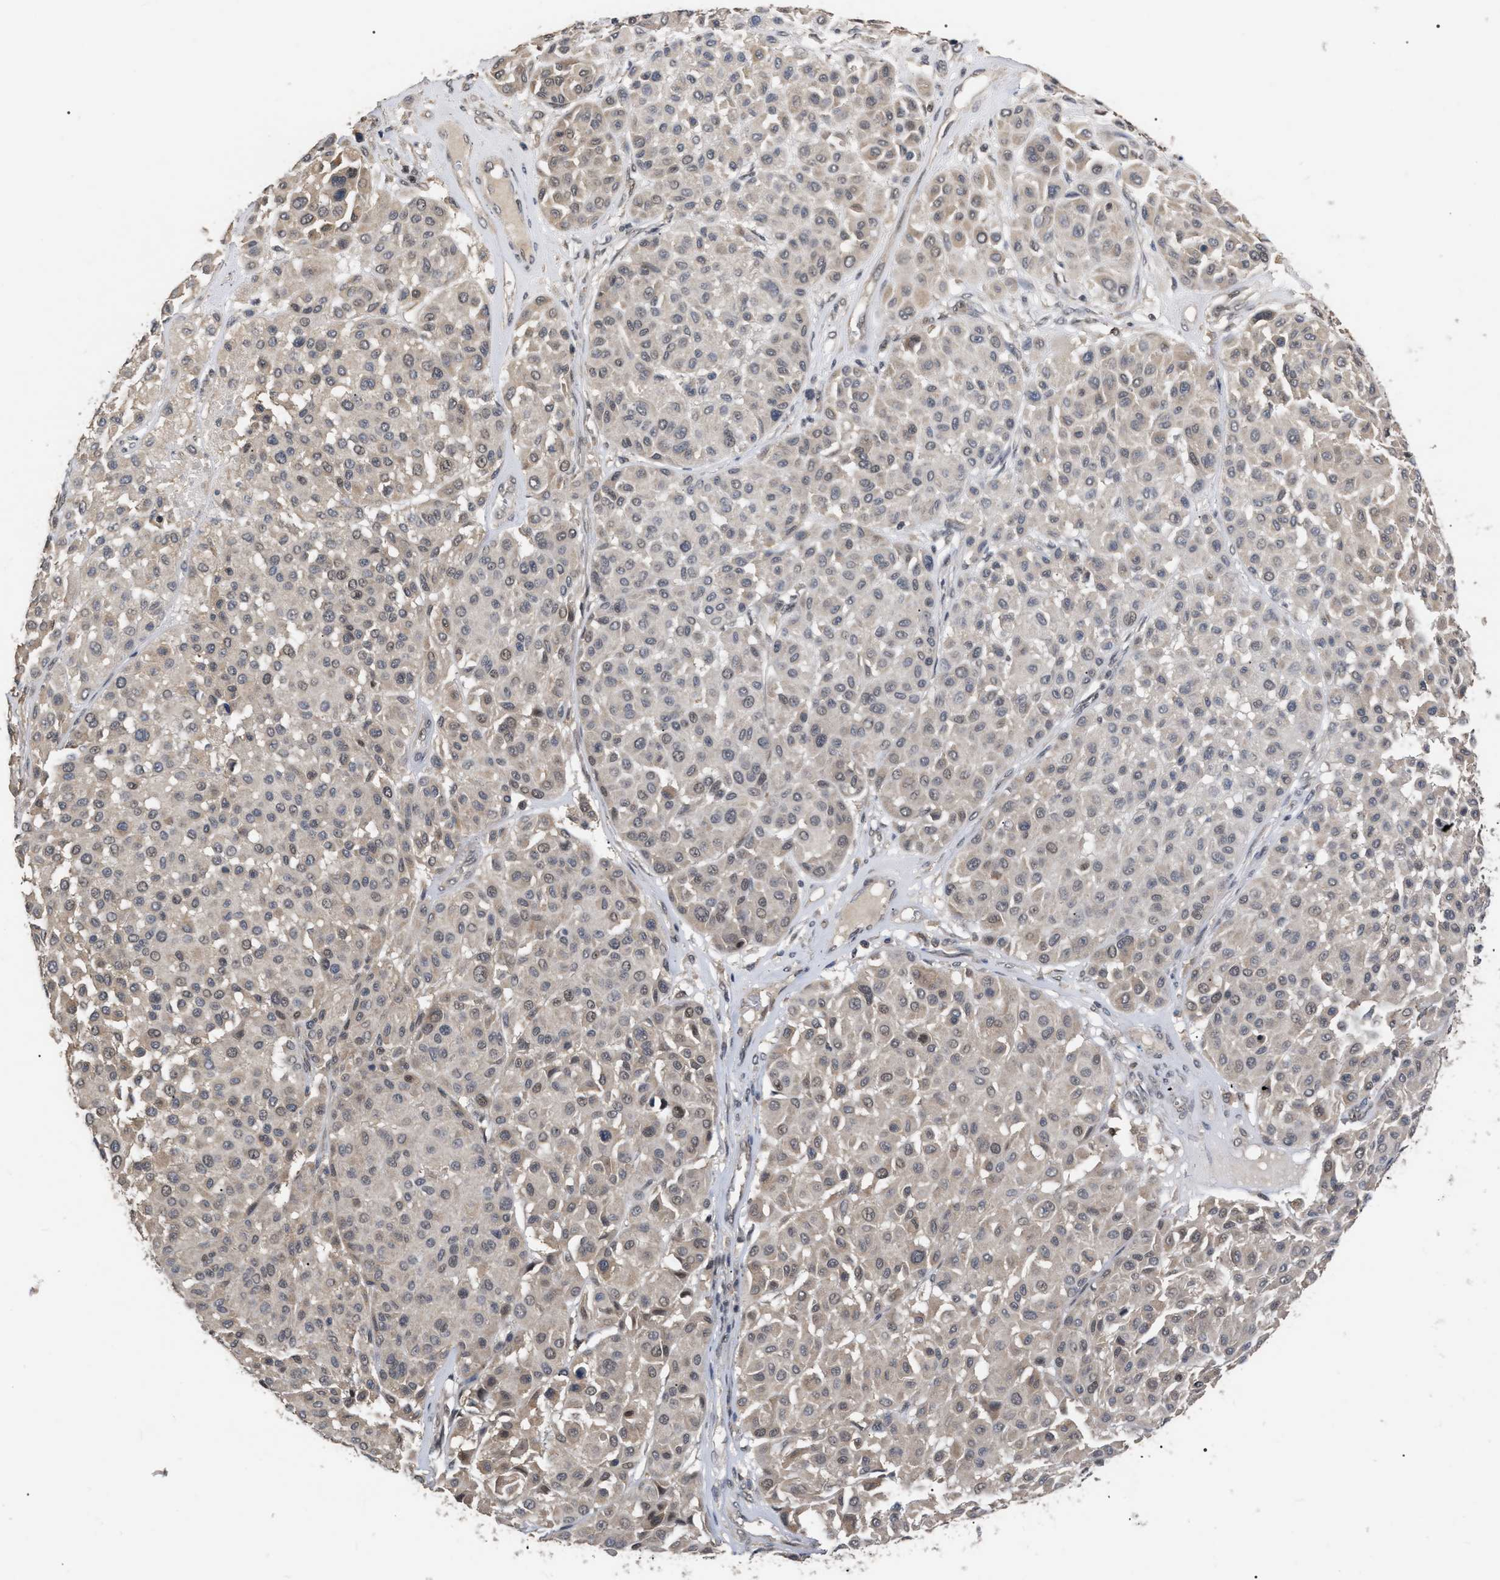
{"staining": {"intensity": "weak", "quantity": "<25%", "location": "nuclear"}, "tissue": "melanoma", "cell_type": "Tumor cells", "image_type": "cancer", "snomed": [{"axis": "morphology", "description": "Malignant melanoma, Metastatic site"}, {"axis": "topography", "description": "Soft tissue"}], "caption": "High power microscopy histopathology image of an immunohistochemistry (IHC) histopathology image of melanoma, revealing no significant staining in tumor cells.", "gene": "JAZF1", "patient": {"sex": "male", "age": 41}}